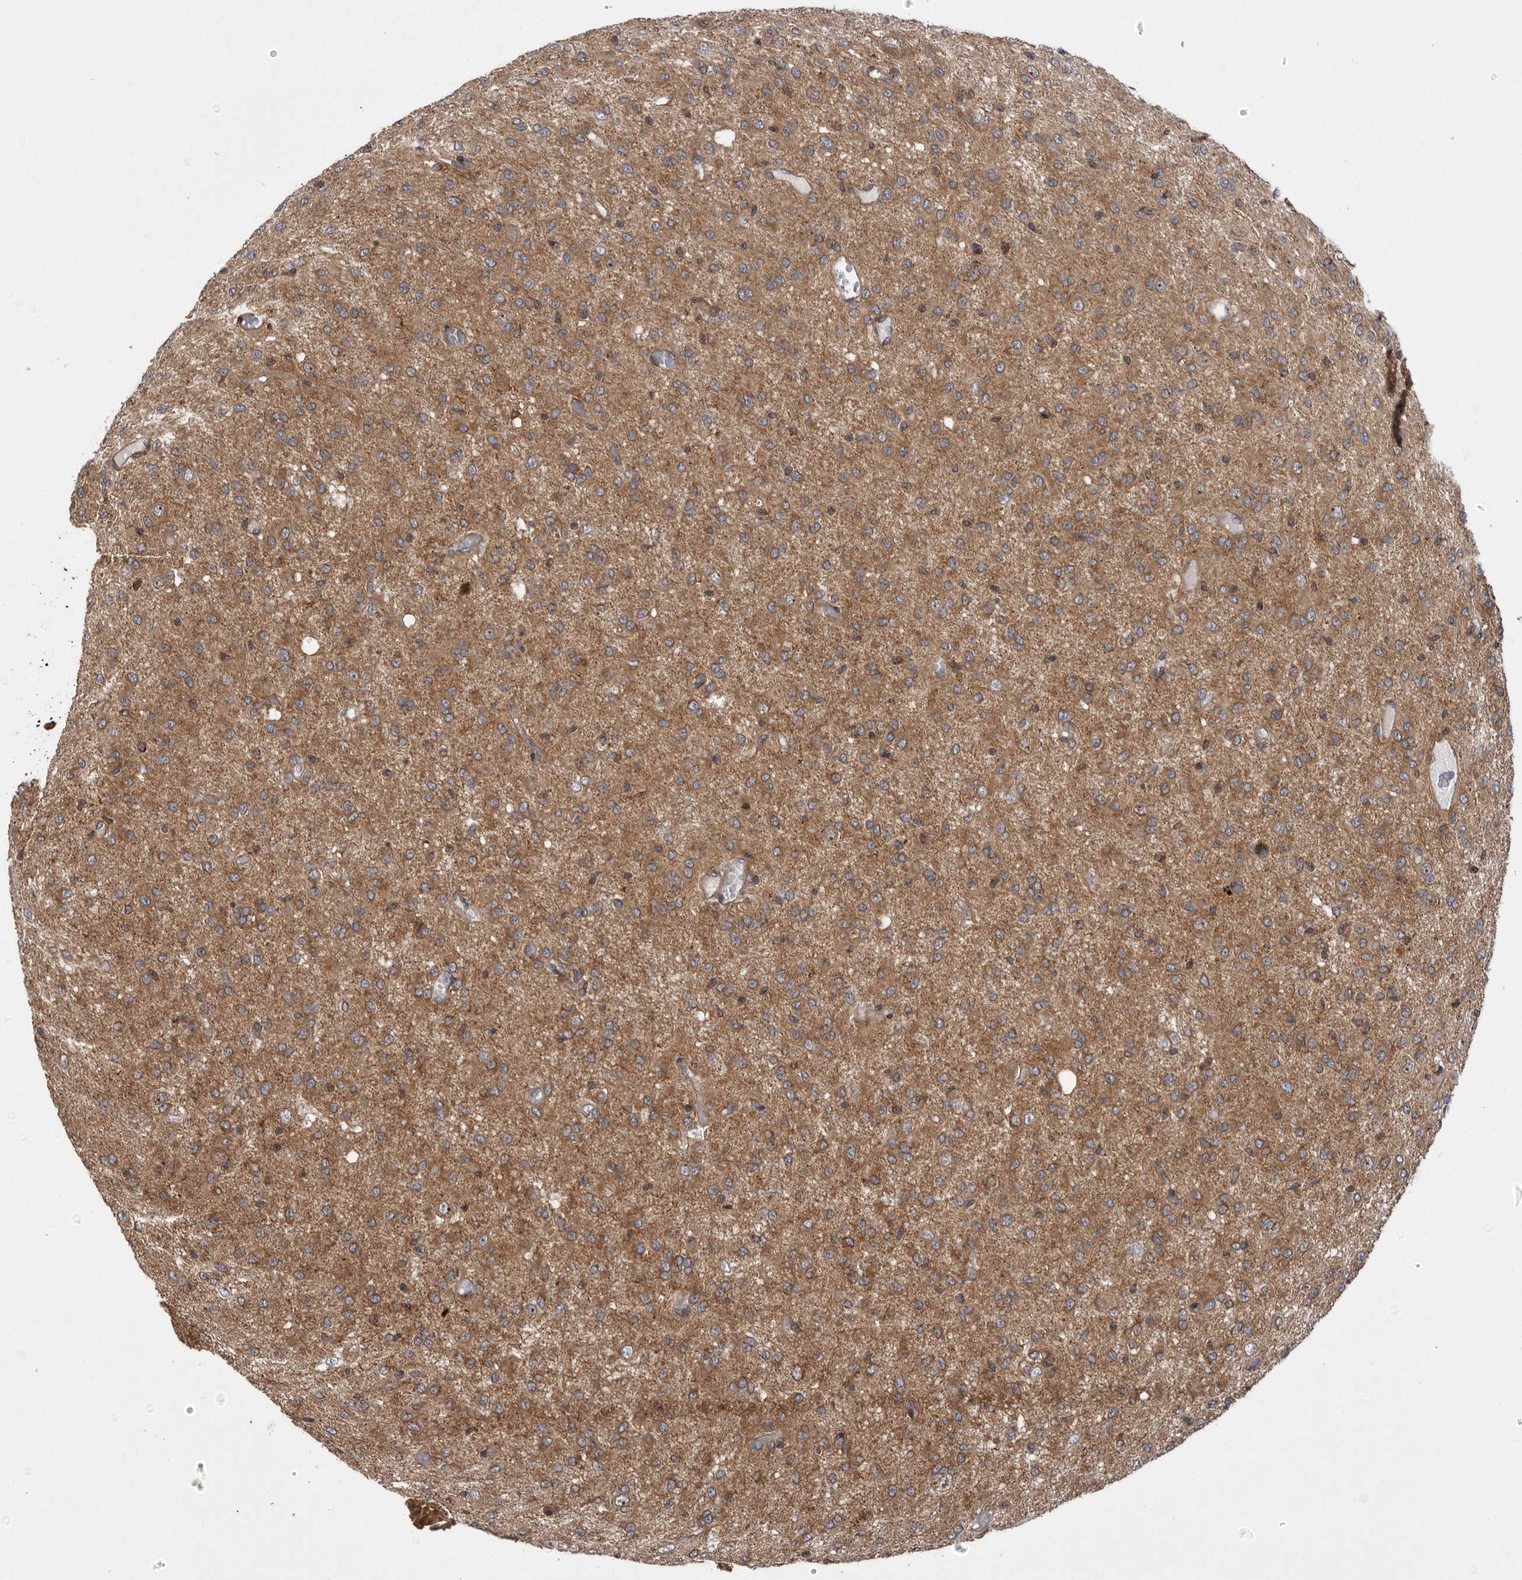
{"staining": {"intensity": "moderate", "quantity": ">75%", "location": "cytoplasmic/membranous"}, "tissue": "glioma", "cell_type": "Tumor cells", "image_type": "cancer", "snomed": [{"axis": "morphology", "description": "Glioma, malignant, High grade"}, {"axis": "topography", "description": "Brain"}], "caption": "This image demonstrates IHC staining of human glioma, with medium moderate cytoplasmic/membranous expression in about >75% of tumor cells.", "gene": "DHDDS", "patient": {"sex": "female", "age": 59}}